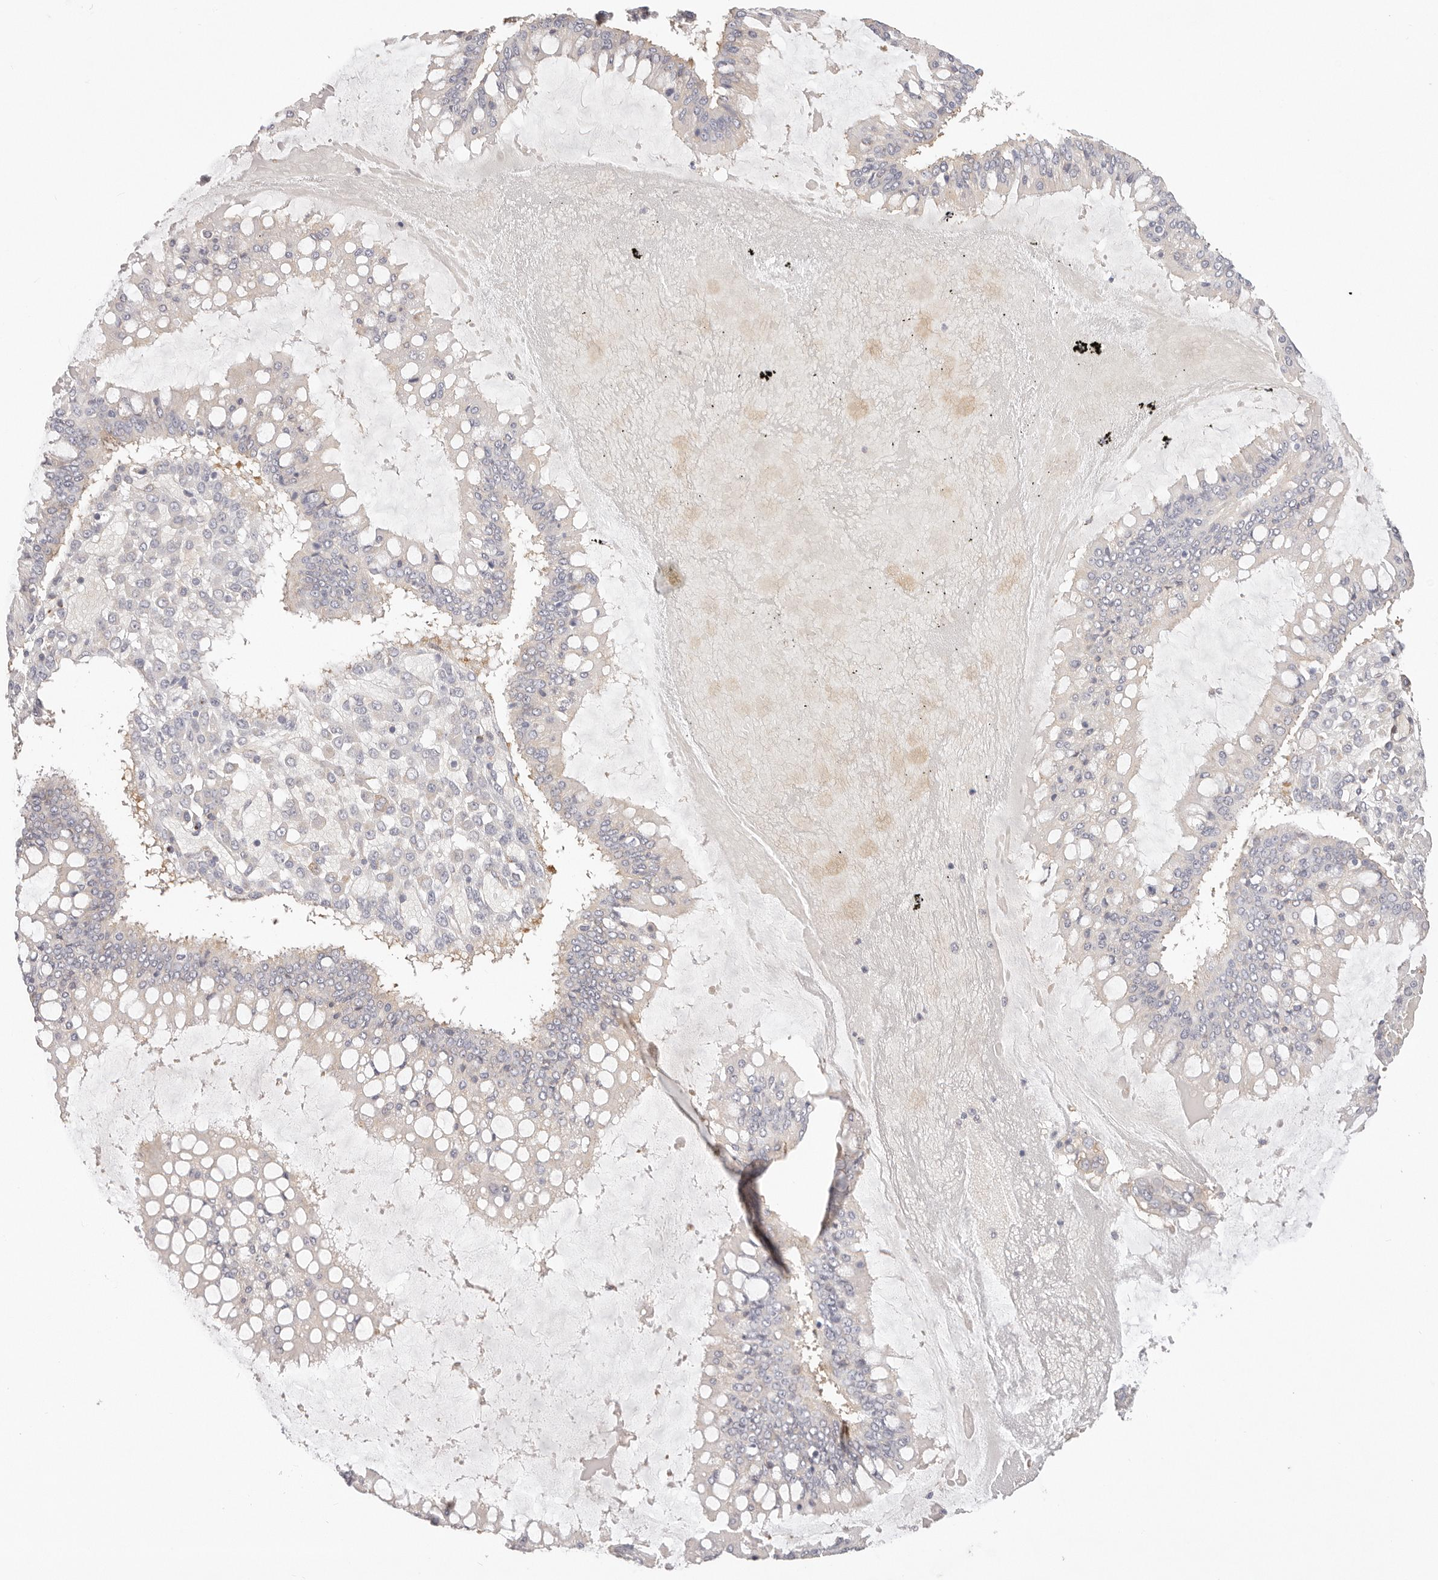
{"staining": {"intensity": "weak", "quantity": "<25%", "location": "cytoplasmic/membranous"}, "tissue": "ovarian cancer", "cell_type": "Tumor cells", "image_type": "cancer", "snomed": [{"axis": "morphology", "description": "Cystadenocarcinoma, mucinous, NOS"}, {"axis": "topography", "description": "Ovary"}], "caption": "Human ovarian mucinous cystadenocarcinoma stained for a protein using immunohistochemistry (IHC) demonstrates no staining in tumor cells.", "gene": "KCMF1", "patient": {"sex": "female", "age": 73}}